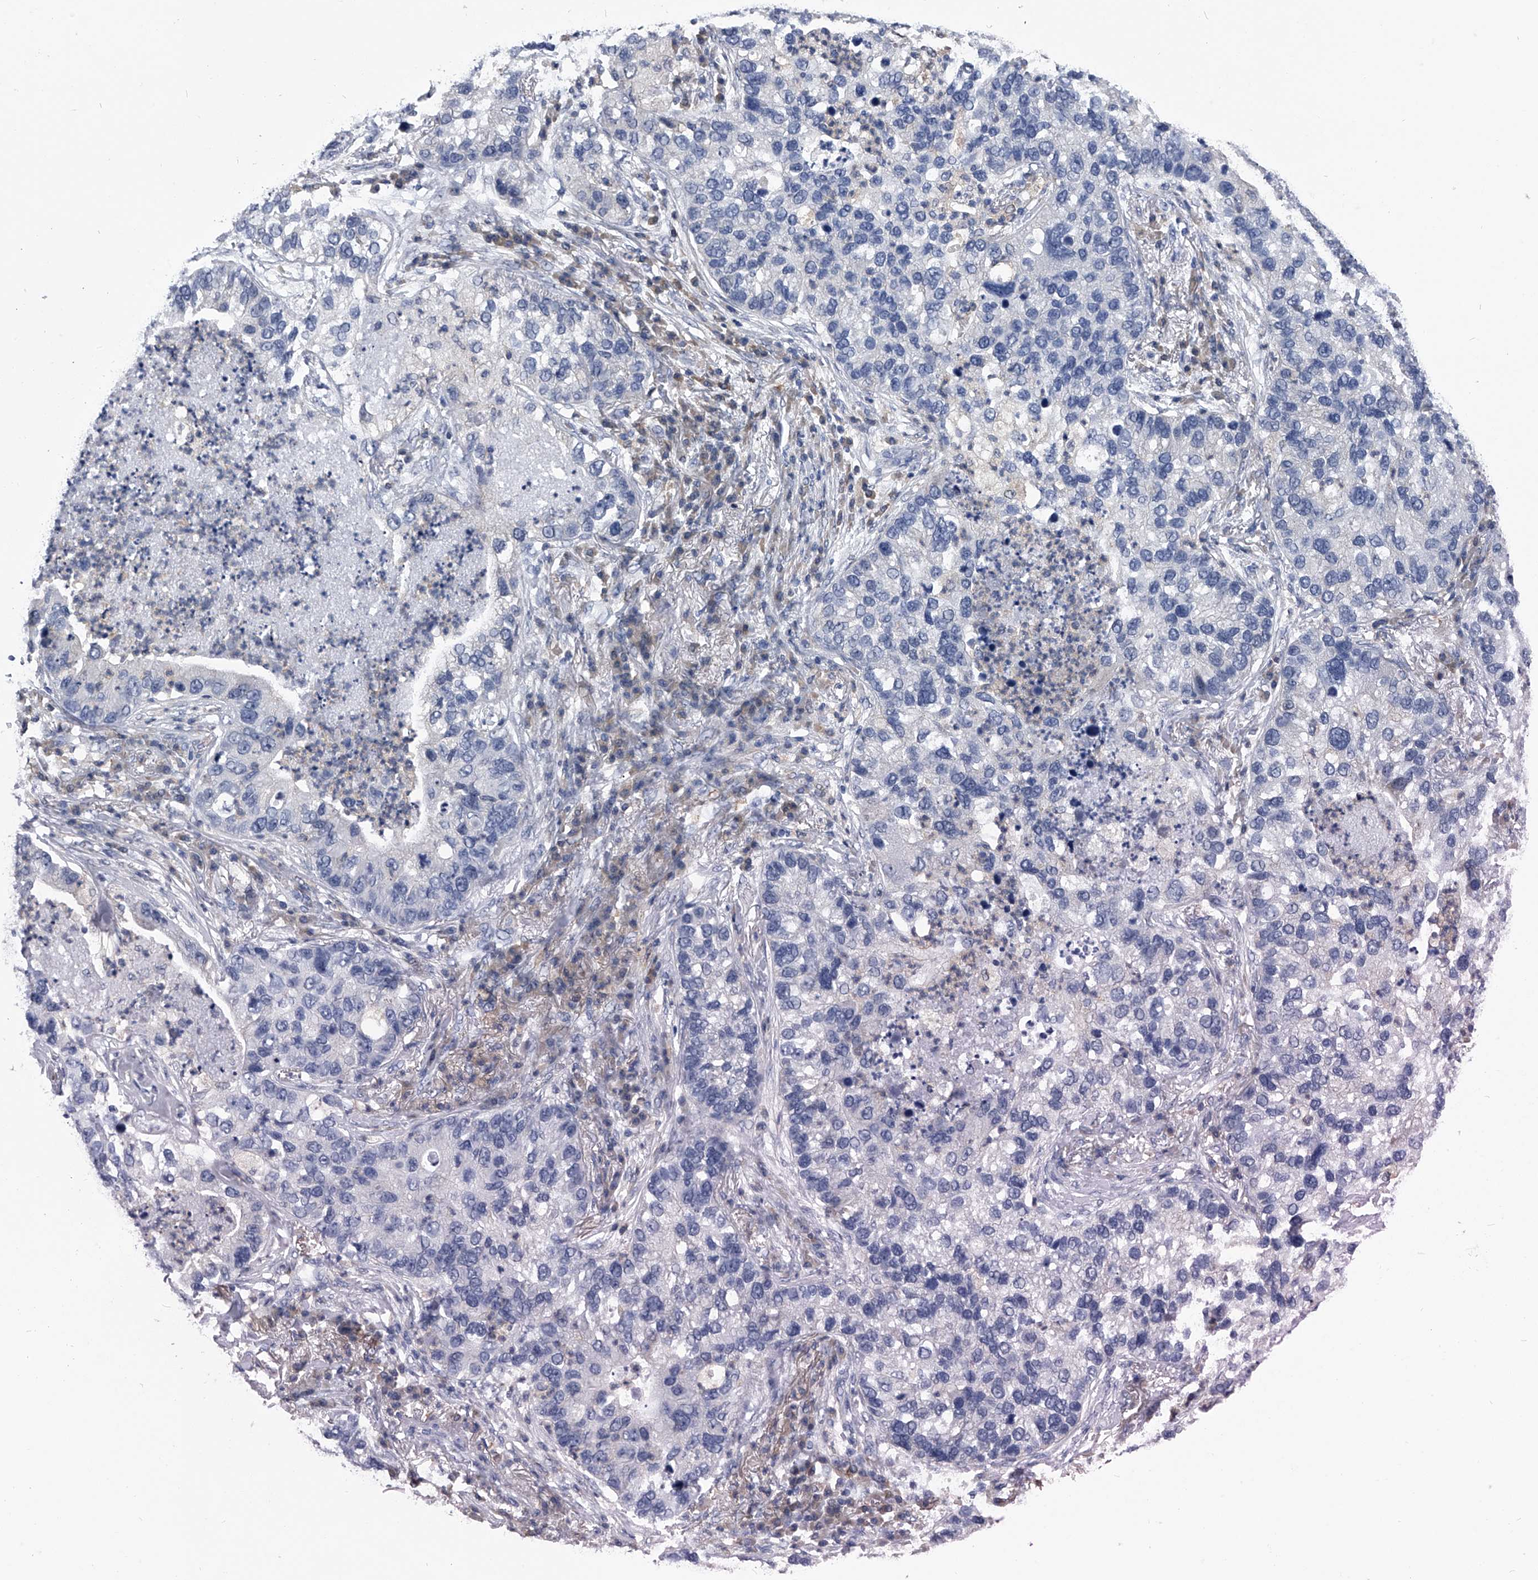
{"staining": {"intensity": "negative", "quantity": "none", "location": "none"}, "tissue": "lung cancer", "cell_type": "Tumor cells", "image_type": "cancer", "snomed": [{"axis": "morphology", "description": "Normal tissue, NOS"}, {"axis": "morphology", "description": "Adenocarcinoma, NOS"}, {"axis": "topography", "description": "Bronchus"}, {"axis": "topography", "description": "Lung"}], "caption": "Lung adenocarcinoma was stained to show a protein in brown. There is no significant positivity in tumor cells.", "gene": "PDXK", "patient": {"sex": "male", "age": 54}}